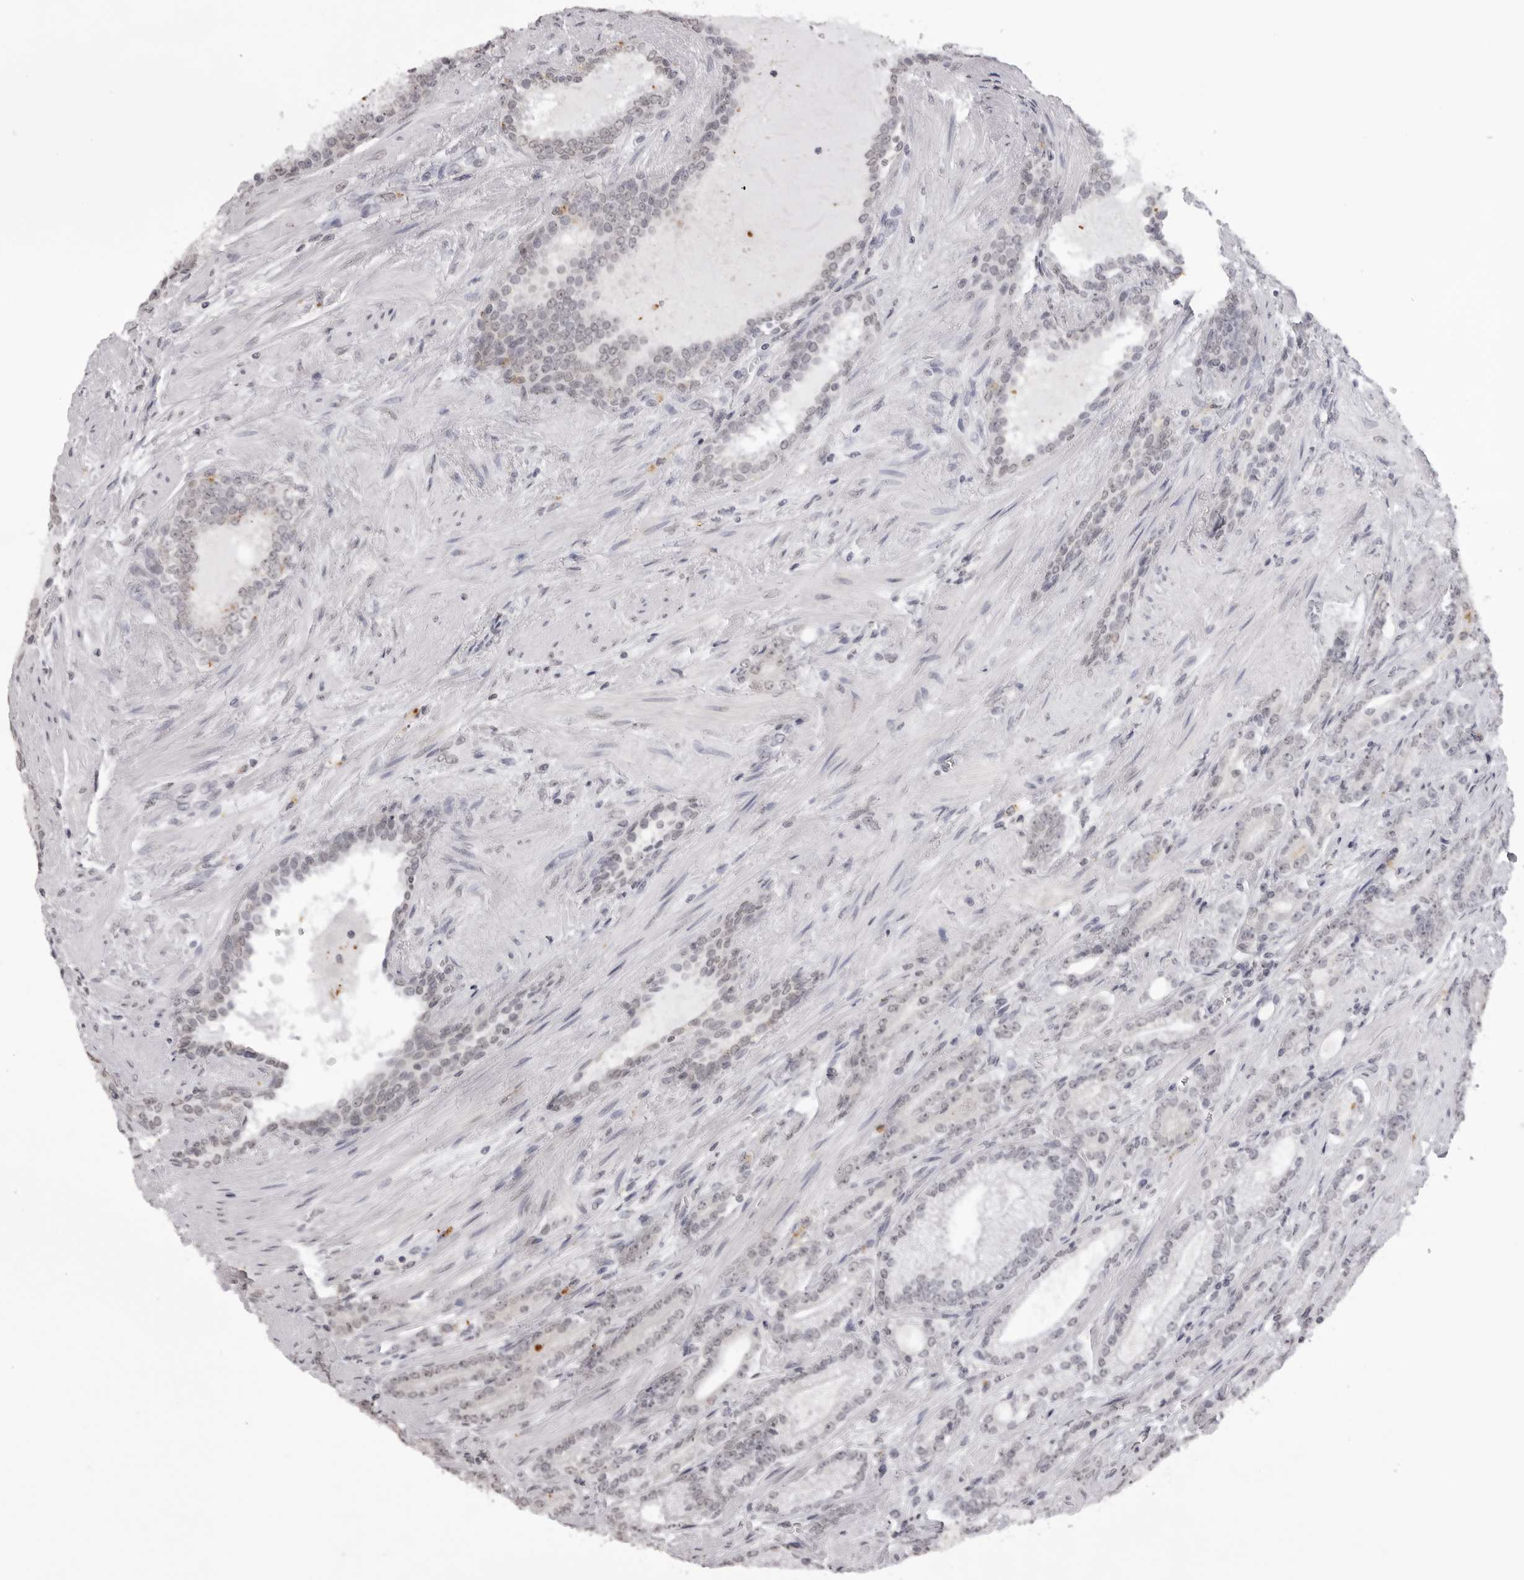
{"staining": {"intensity": "negative", "quantity": "none", "location": "none"}, "tissue": "prostate cancer", "cell_type": "Tumor cells", "image_type": "cancer", "snomed": [{"axis": "morphology", "description": "Adenocarcinoma, High grade"}, {"axis": "topography", "description": "Prostate"}], "caption": "Protein analysis of prostate cancer demonstrates no significant positivity in tumor cells. The staining was performed using DAB (3,3'-diaminobenzidine) to visualize the protein expression in brown, while the nuclei were stained in blue with hematoxylin (Magnification: 20x).", "gene": "NTM", "patient": {"sex": "male", "age": 73}}